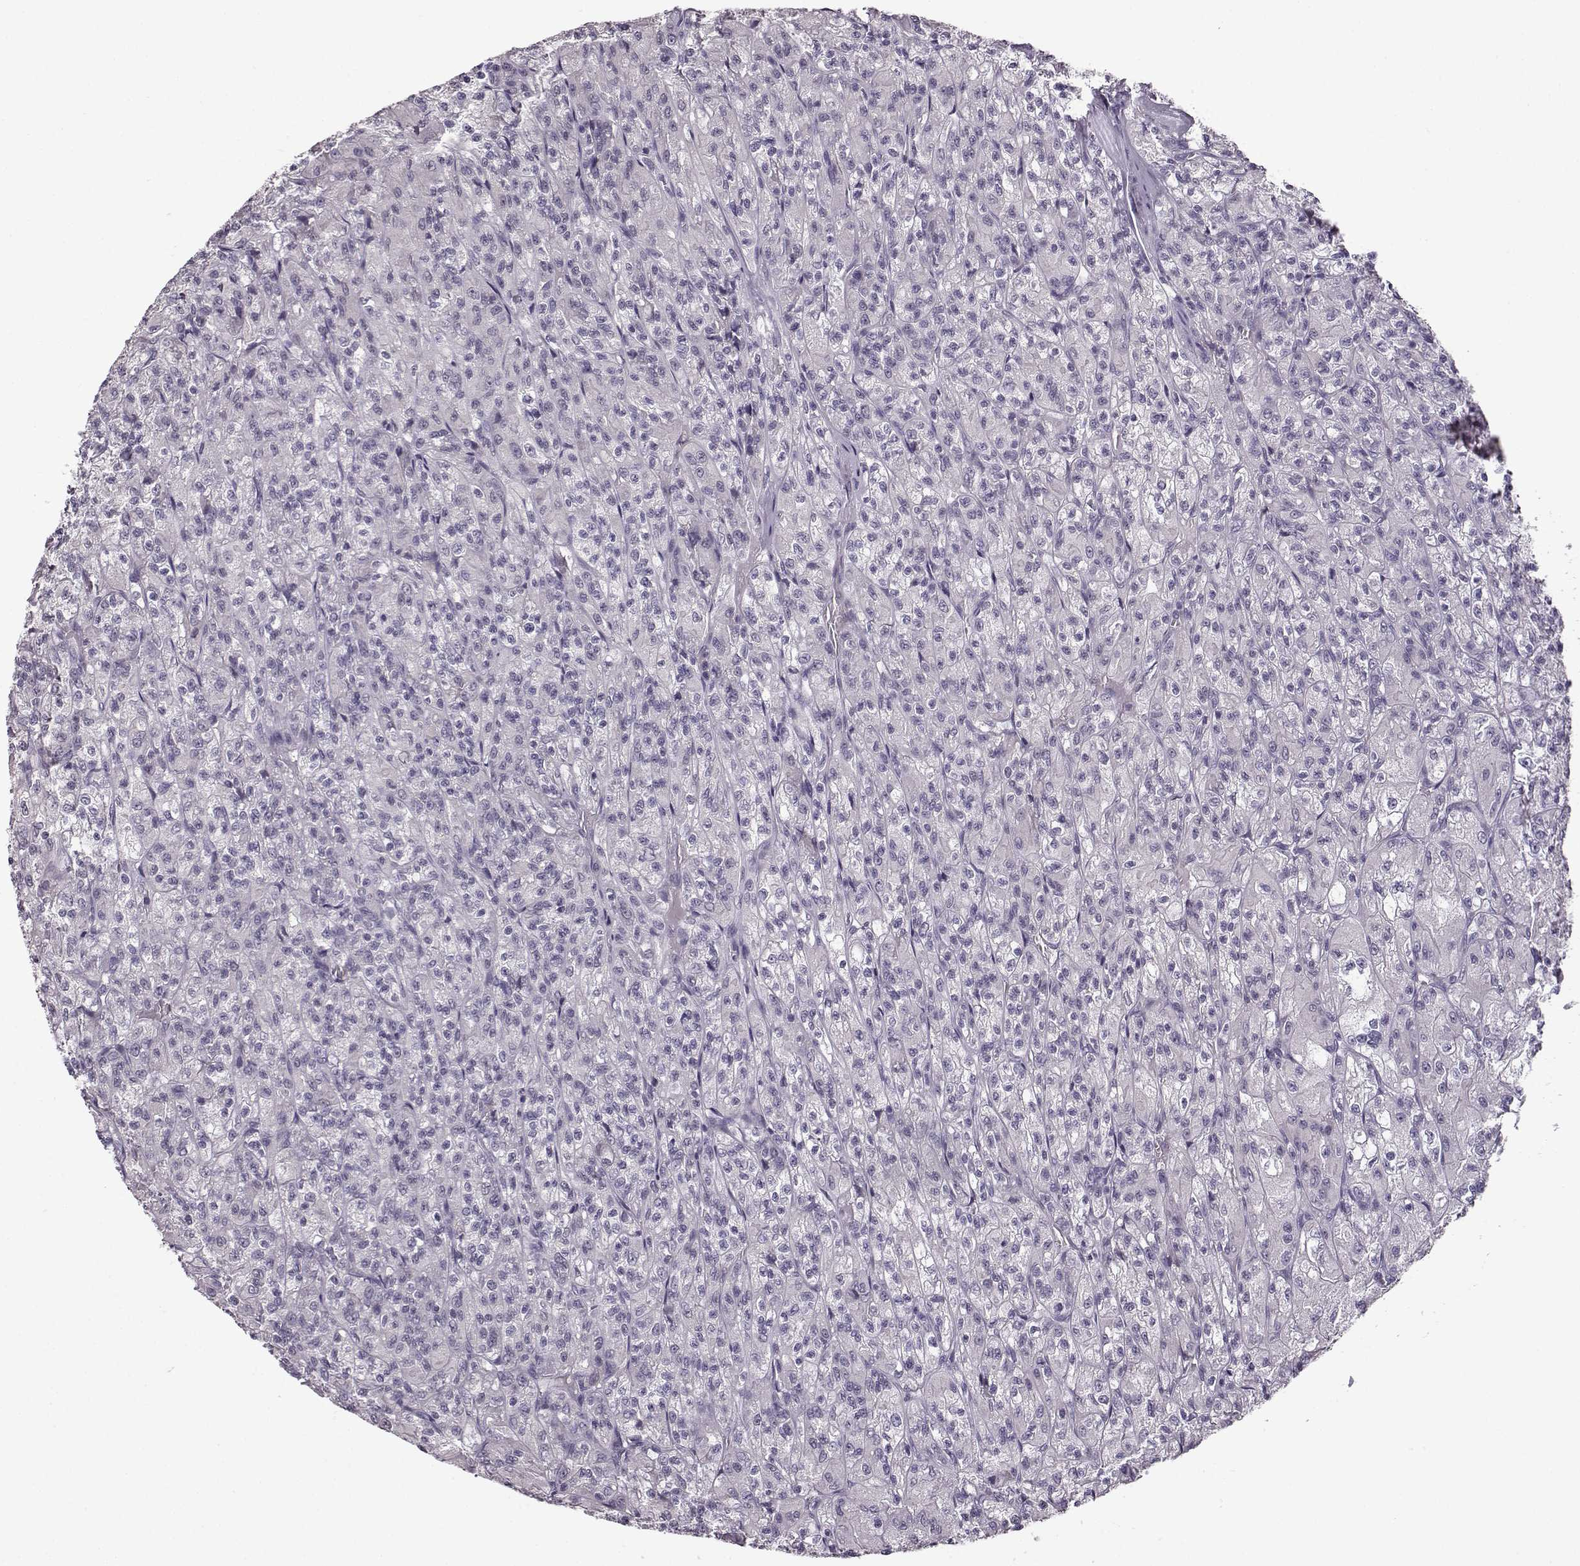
{"staining": {"intensity": "negative", "quantity": "none", "location": "none"}, "tissue": "renal cancer", "cell_type": "Tumor cells", "image_type": "cancer", "snomed": [{"axis": "morphology", "description": "Adenocarcinoma, NOS"}, {"axis": "topography", "description": "Kidney"}], "caption": "A histopathology image of renal adenocarcinoma stained for a protein exhibits no brown staining in tumor cells.", "gene": "FSHB", "patient": {"sex": "female", "age": 70}}